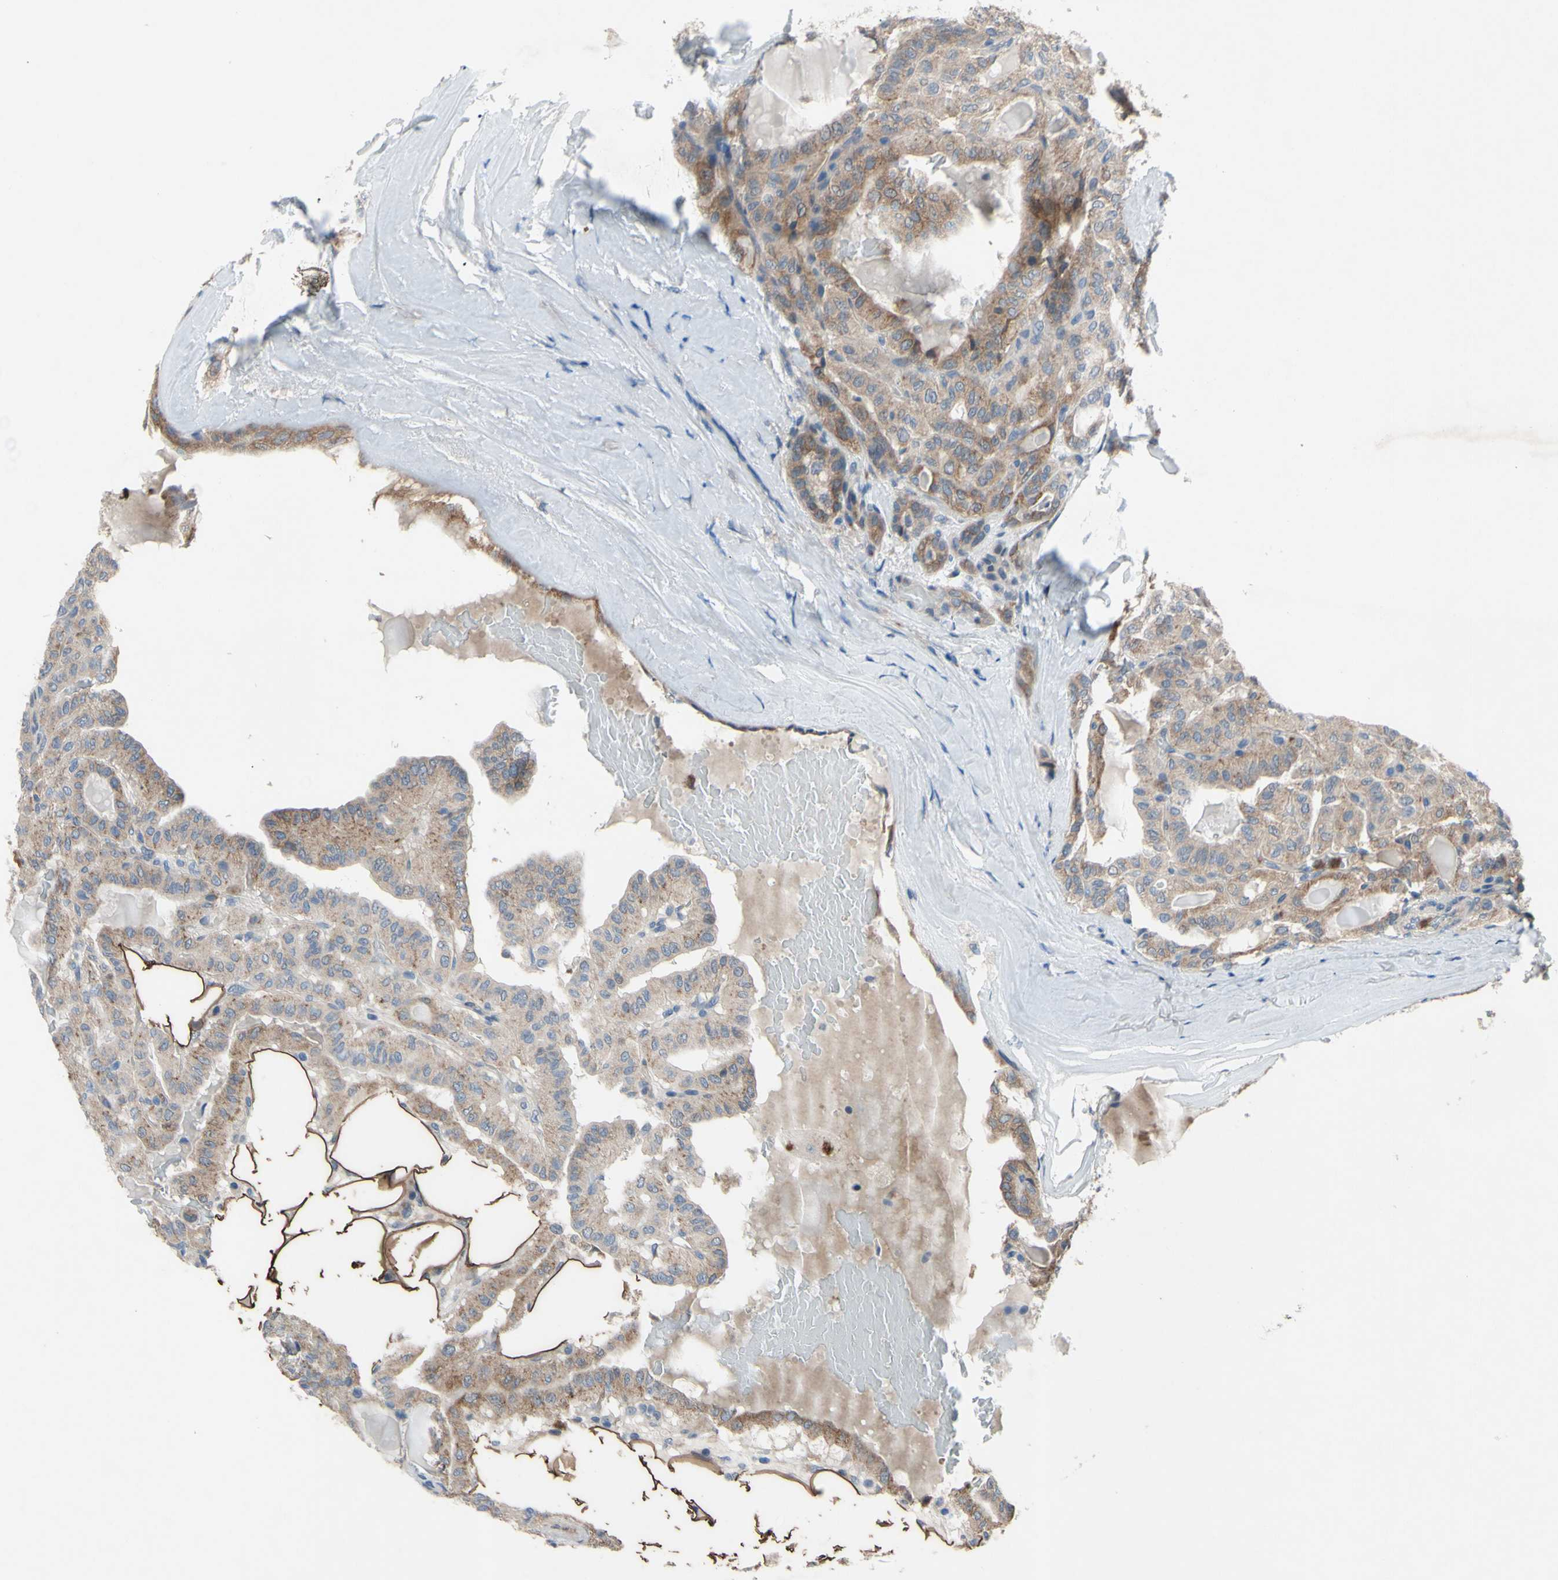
{"staining": {"intensity": "moderate", "quantity": ">75%", "location": "cytoplasmic/membranous"}, "tissue": "thyroid cancer", "cell_type": "Tumor cells", "image_type": "cancer", "snomed": [{"axis": "morphology", "description": "Papillary adenocarcinoma, NOS"}, {"axis": "topography", "description": "Thyroid gland"}], "caption": "Human thyroid cancer (papillary adenocarcinoma) stained for a protein (brown) exhibits moderate cytoplasmic/membranous positive positivity in about >75% of tumor cells.", "gene": "GRAMD2B", "patient": {"sex": "male", "age": 77}}